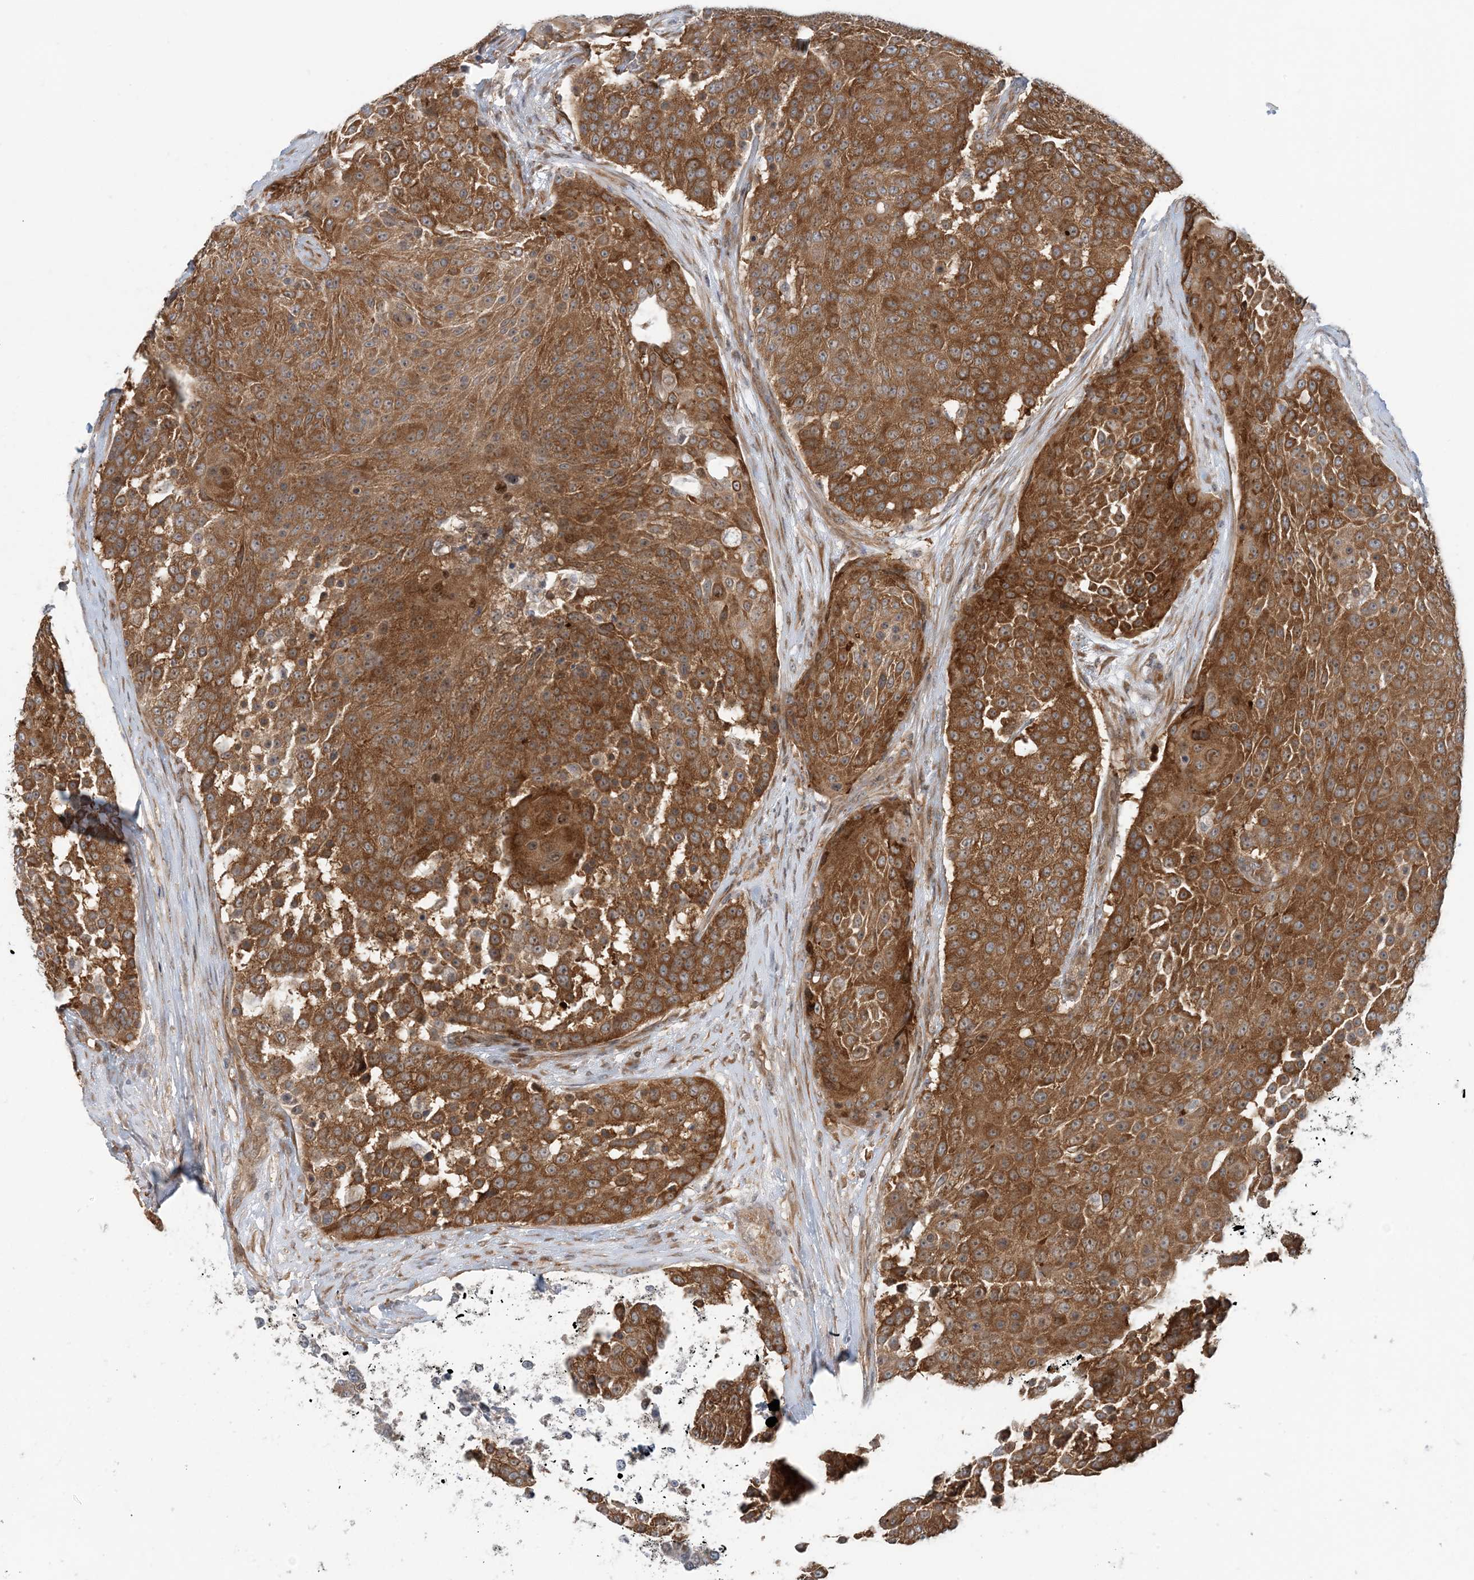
{"staining": {"intensity": "strong", "quantity": ">75%", "location": "cytoplasmic/membranous"}, "tissue": "urothelial cancer", "cell_type": "Tumor cells", "image_type": "cancer", "snomed": [{"axis": "morphology", "description": "Urothelial carcinoma, High grade"}, {"axis": "topography", "description": "Urinary bladder"}], "caption": "This image demonstrates IHC staining of urothelial cancer, with high strong cytoplasmic/membranous staining in about >75% of tumor cells.", "gene": "ATP13A2", "patient": {"sex": "female", "age": 63}}